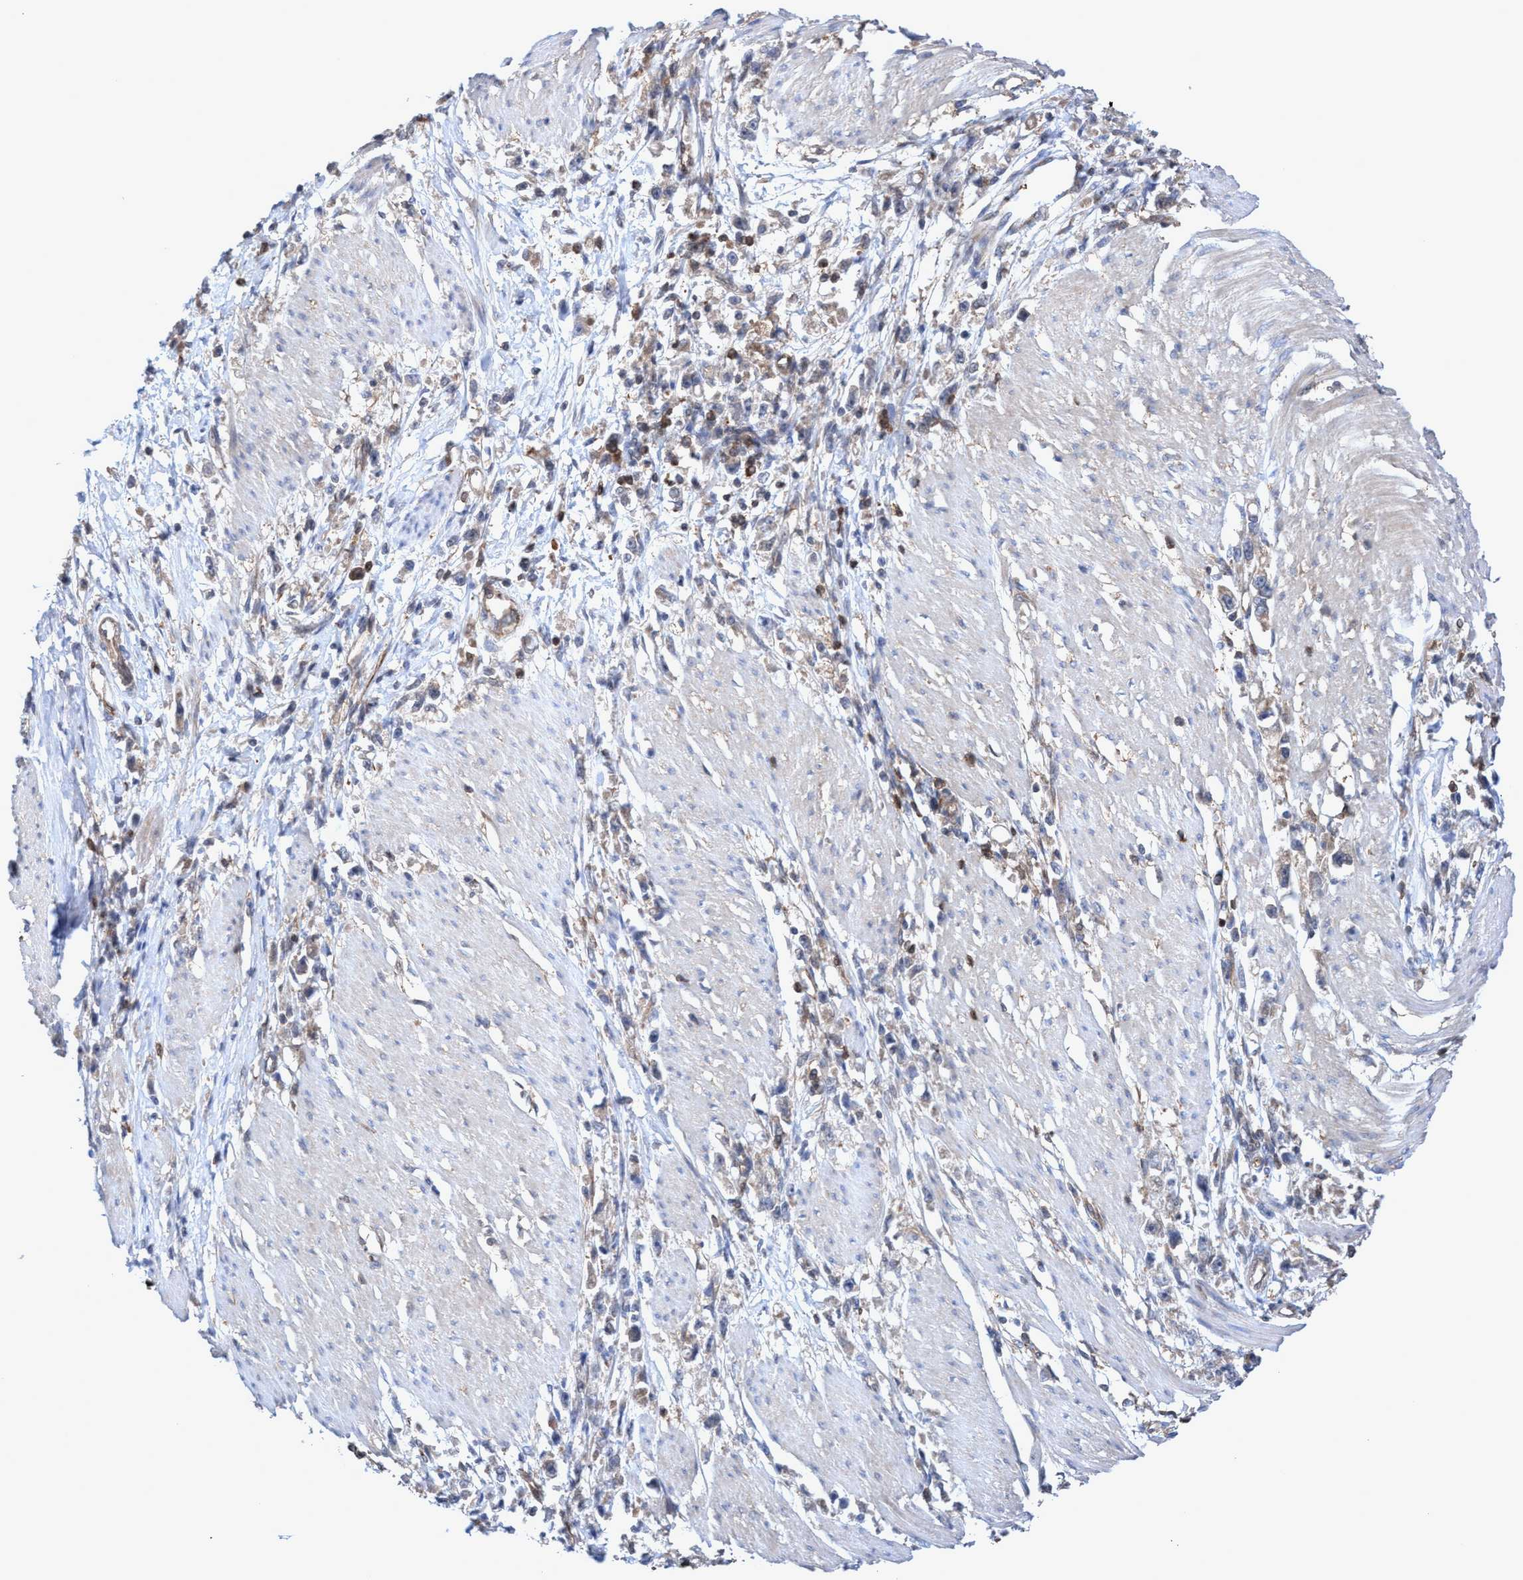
{"staining": {"intensity": "weak", "quantity": "<25%", "location": "cytoplasmic/membranous"}, "tissue": "stomach cancer", "cell_type": "Tumor cells", "image_type": "cancer", "snomed": [{"axis": "morphology", "description": "Adenocarcinoma, NOS"}, {"axis": "topography", "description": "Stomach"}], "caption": "The micrograph demonstrates no significant expression in tumor cells of stomach adenocarcinoma. Nuclei are stained in blue.", "gene": "GLOD4", "patient": {"sex": "female", "age": 59}}